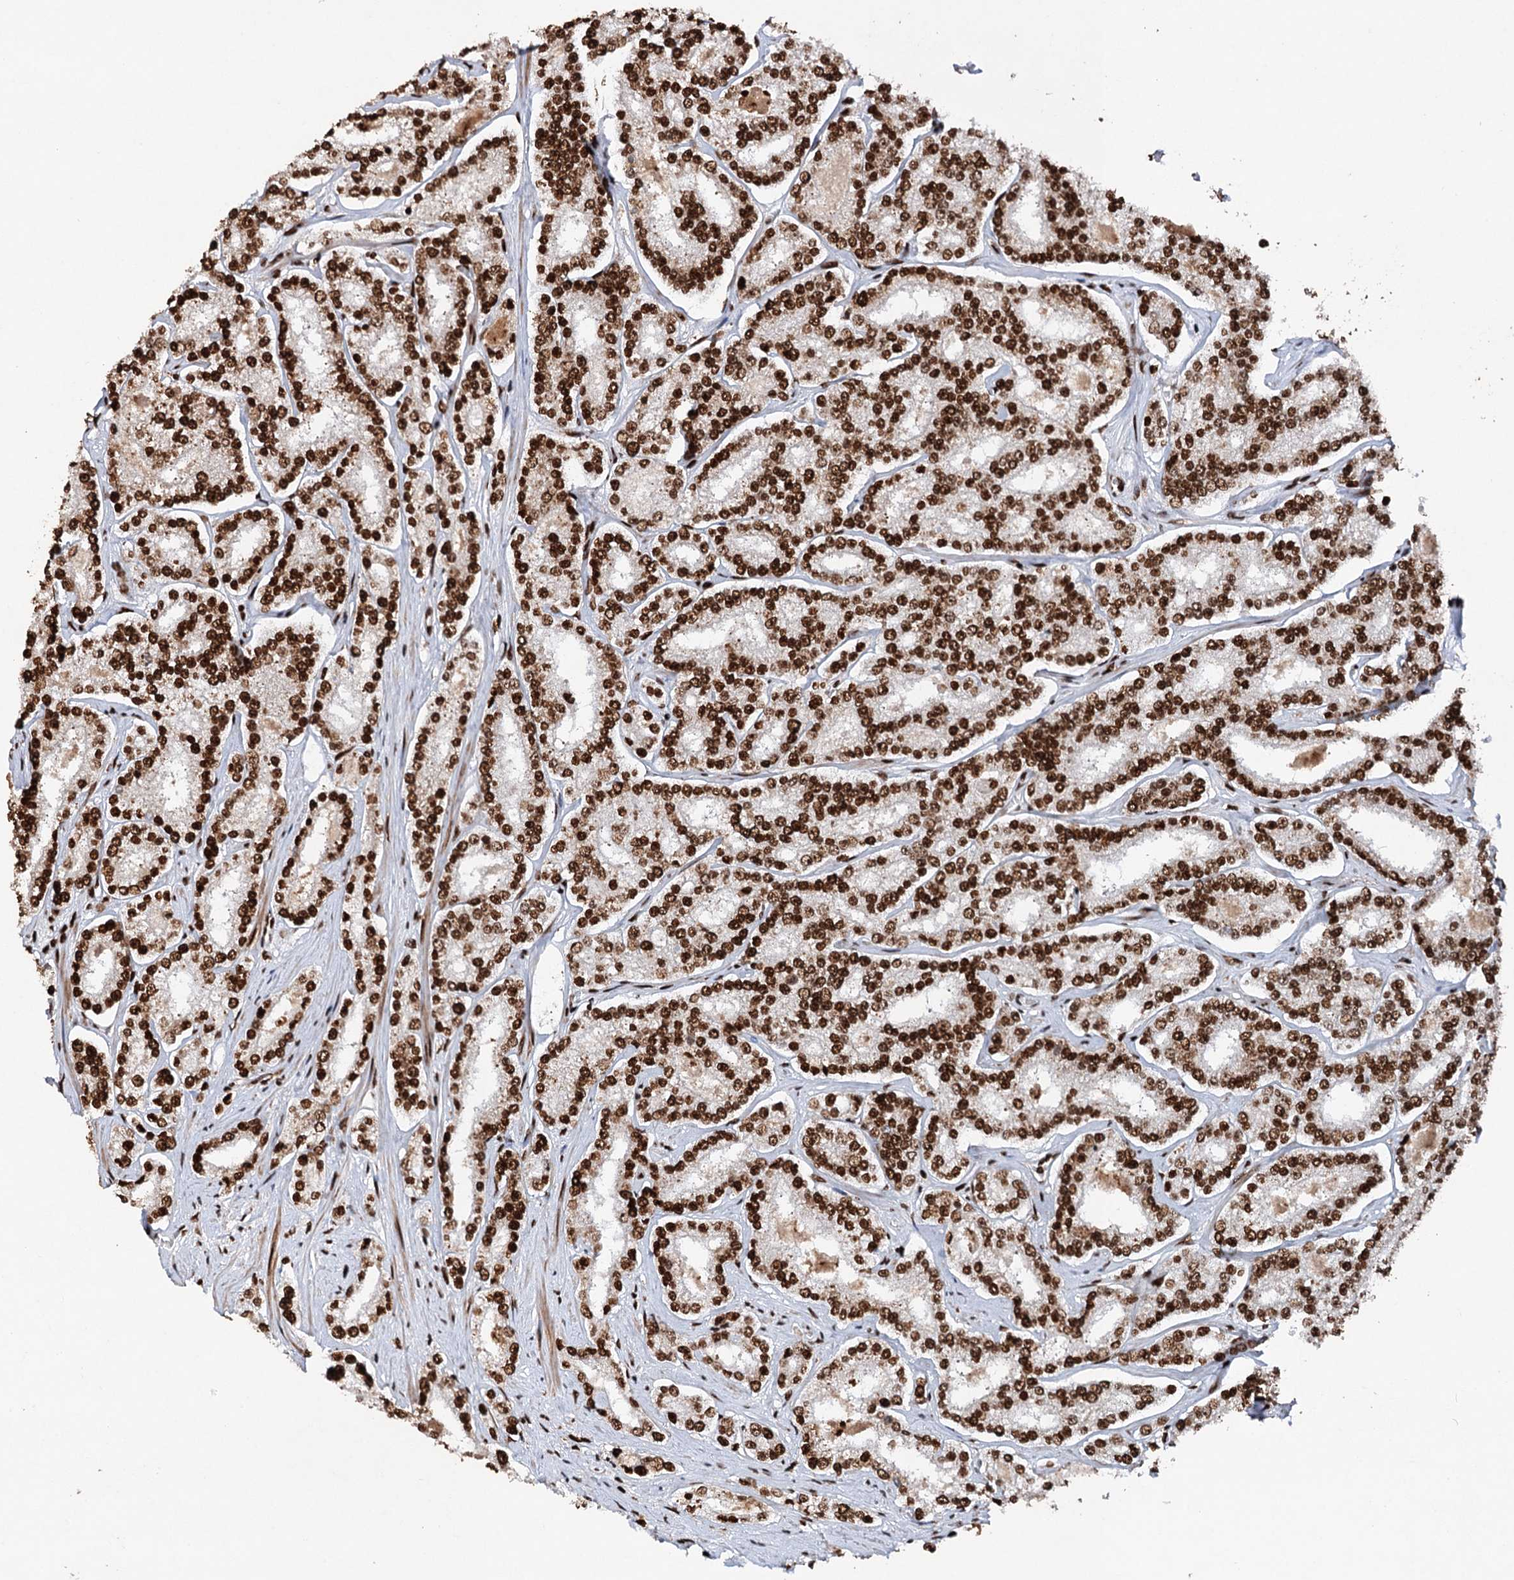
{"staining": {"intensity": "strong", "quantity": ">75%", "location": "nuclear"}, "tissue": "prostate cancer", "cell_type": "Tumor cells", "image_type": "cancer", "snomed": [{"axis": "morphology", "description": "Normal tissue, NOS"}, {"axis": "morphology", "description": "Adenocarcinoma, High grade"}, {"axis": "topography", "description": "Prostate"}], "caption": "Immunohistochemistry (IHC) histopathology image of neoplastic tissue: adenocarcinoma (high-grade) (prostate) stained using immunohistochemistry (IHC) demonstrates high levels of strong protein expression localized specifically in the nuclear of tumor cells, appearing as a nuclear brown color.", "gene": "MATR3", "patient": {"sex": "male", "age": 83}}